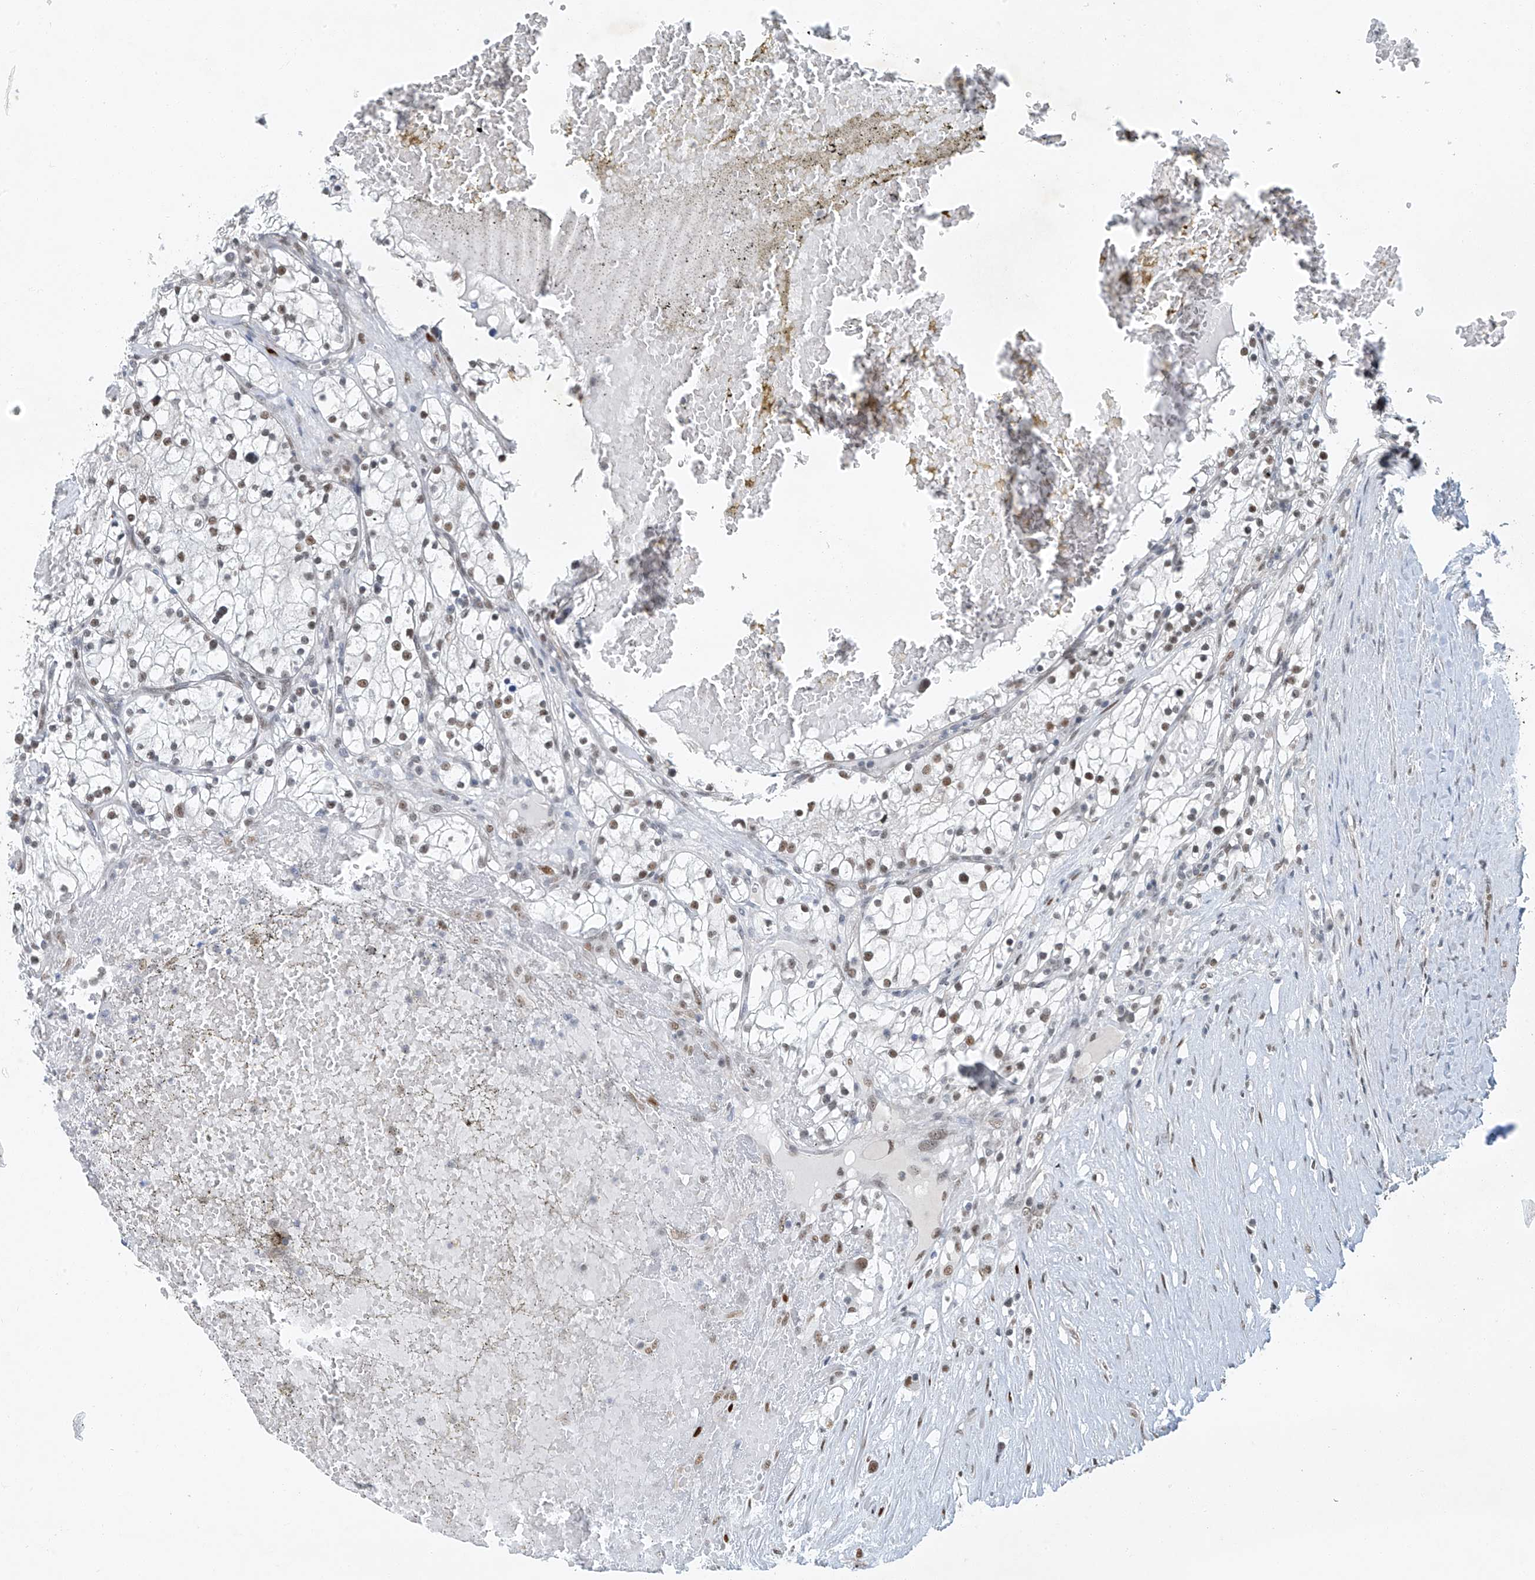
{"staining": {"intensity": "weak", "quantity": "25%-75%", "location": "nuclear"}, "tissue": "renal cancer", "cell_type": "Tumor cells", "image_type": "cancer", "snomed": [{"axis": "morphology", "description": "Normal tissue, NOS"}, {"axis": "morphology", "description": "Adenocarcinoma, NOS"}, {"axis": "topography", "description": "Kidney"}], "caption": "Protein analysis of renal cancer (adenocarcinoma) tissue displays weak nuclear positivity in approximately 25%-75% of tumor cells.", "gene": "TAF8", "patient": {"sex": "male", "age": 68}}